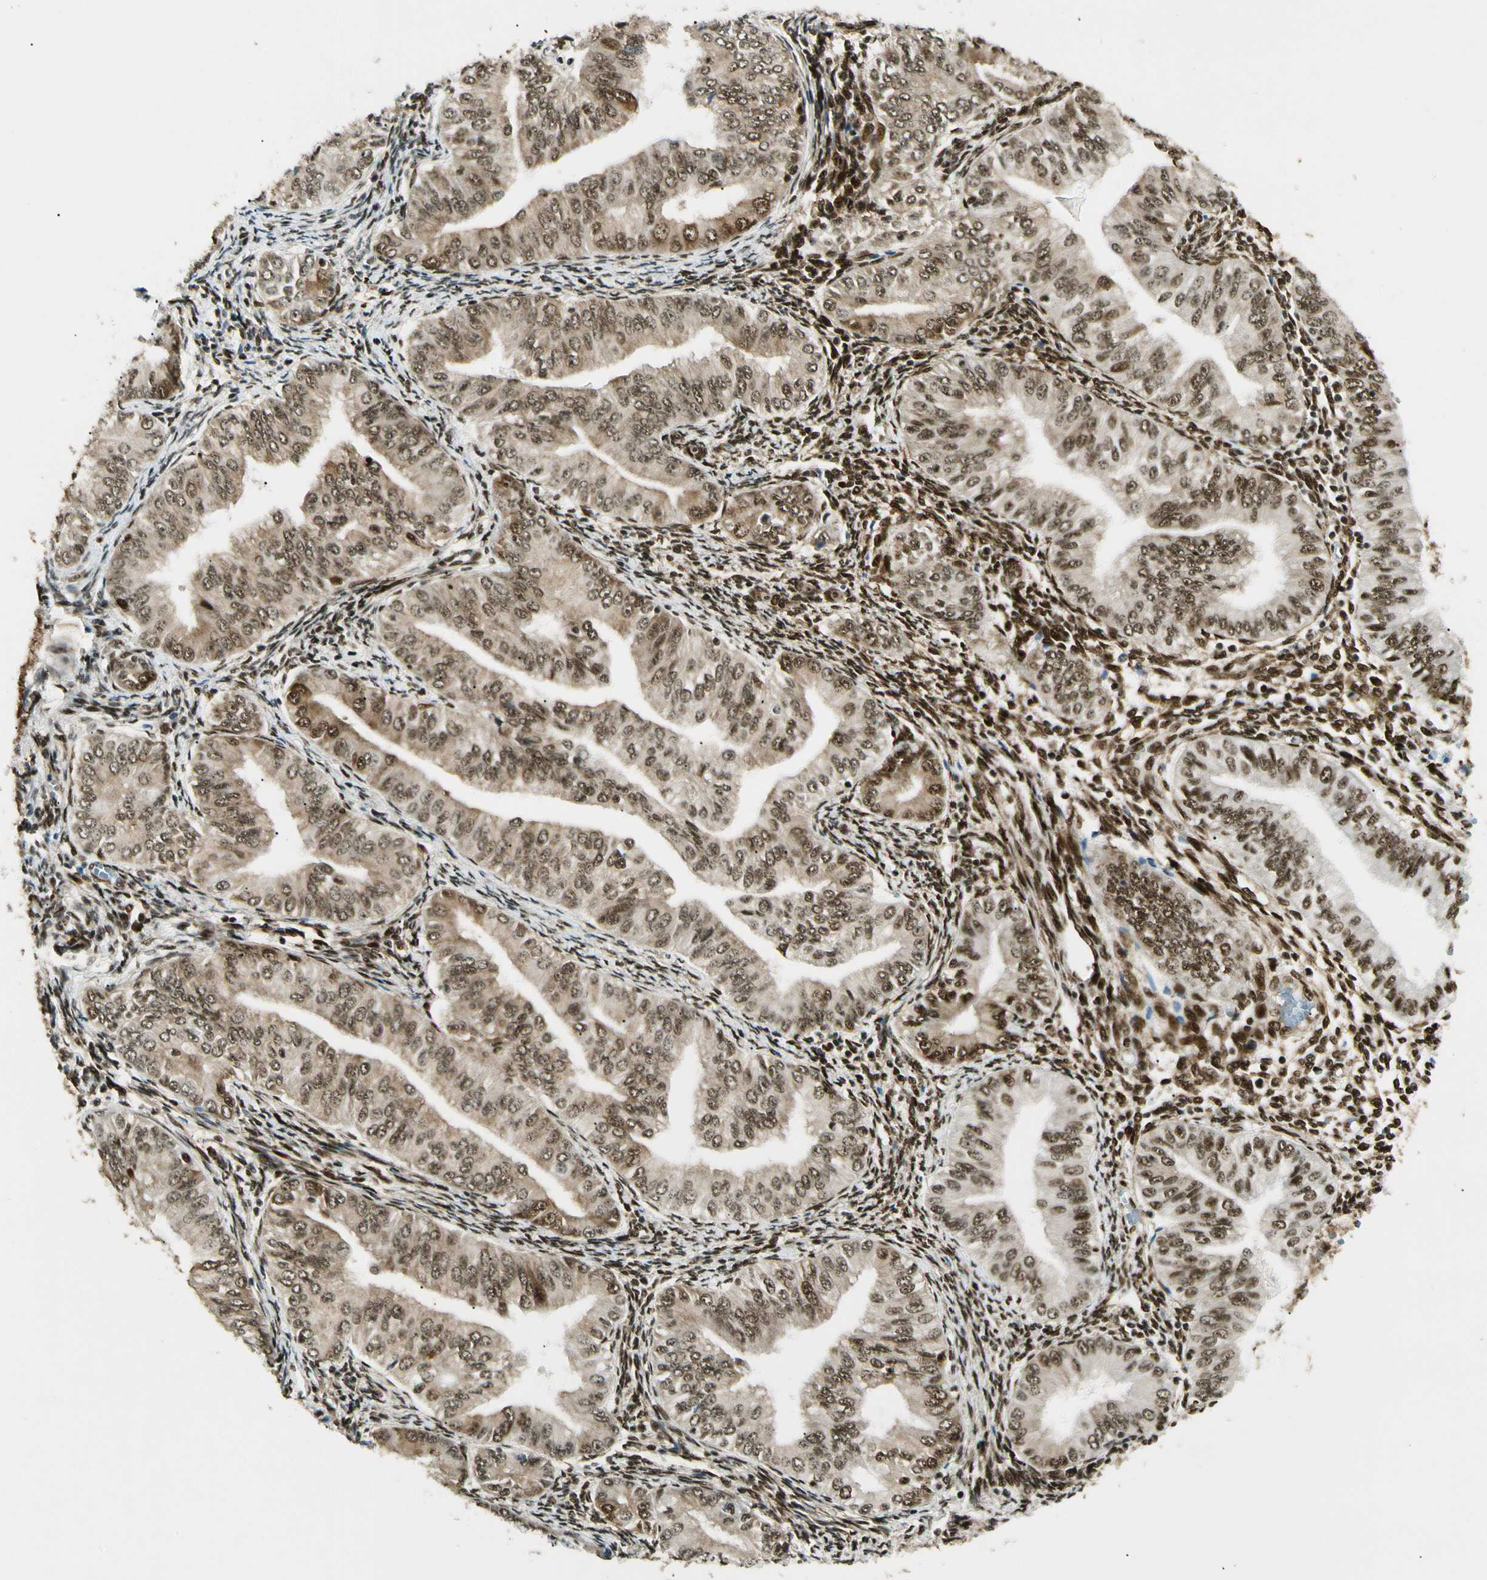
{"staining": {"intensity": "moderate", "quantity": ">75%", "location": "cytoplasmic/membranous,nuclear"}, "tissue": "endometrial cancer", "cell_type": "Tumor cells", "image_type": "cancer", "snomed": [{"axis": "morphology", "description": "Normal tissue, NOS"}, {"axis": "morphology", "description": "Adenocarcinoma, NOS"}, {"axis": "topography", "description": "Endometrium"}], "caption": "Adenocarcinoma (endometrial) stained with DAB (3,3'-diaminobenzidine) IHC exhibits medium levels of moderate cytoplasmic/membranous and nuclear staining in about >75% of tumor cells. (brown staining indicates protein expression, while blue staining denotes nuclei).", "gene": "FUS", "patient": {"sex": "female", "age": 53}}